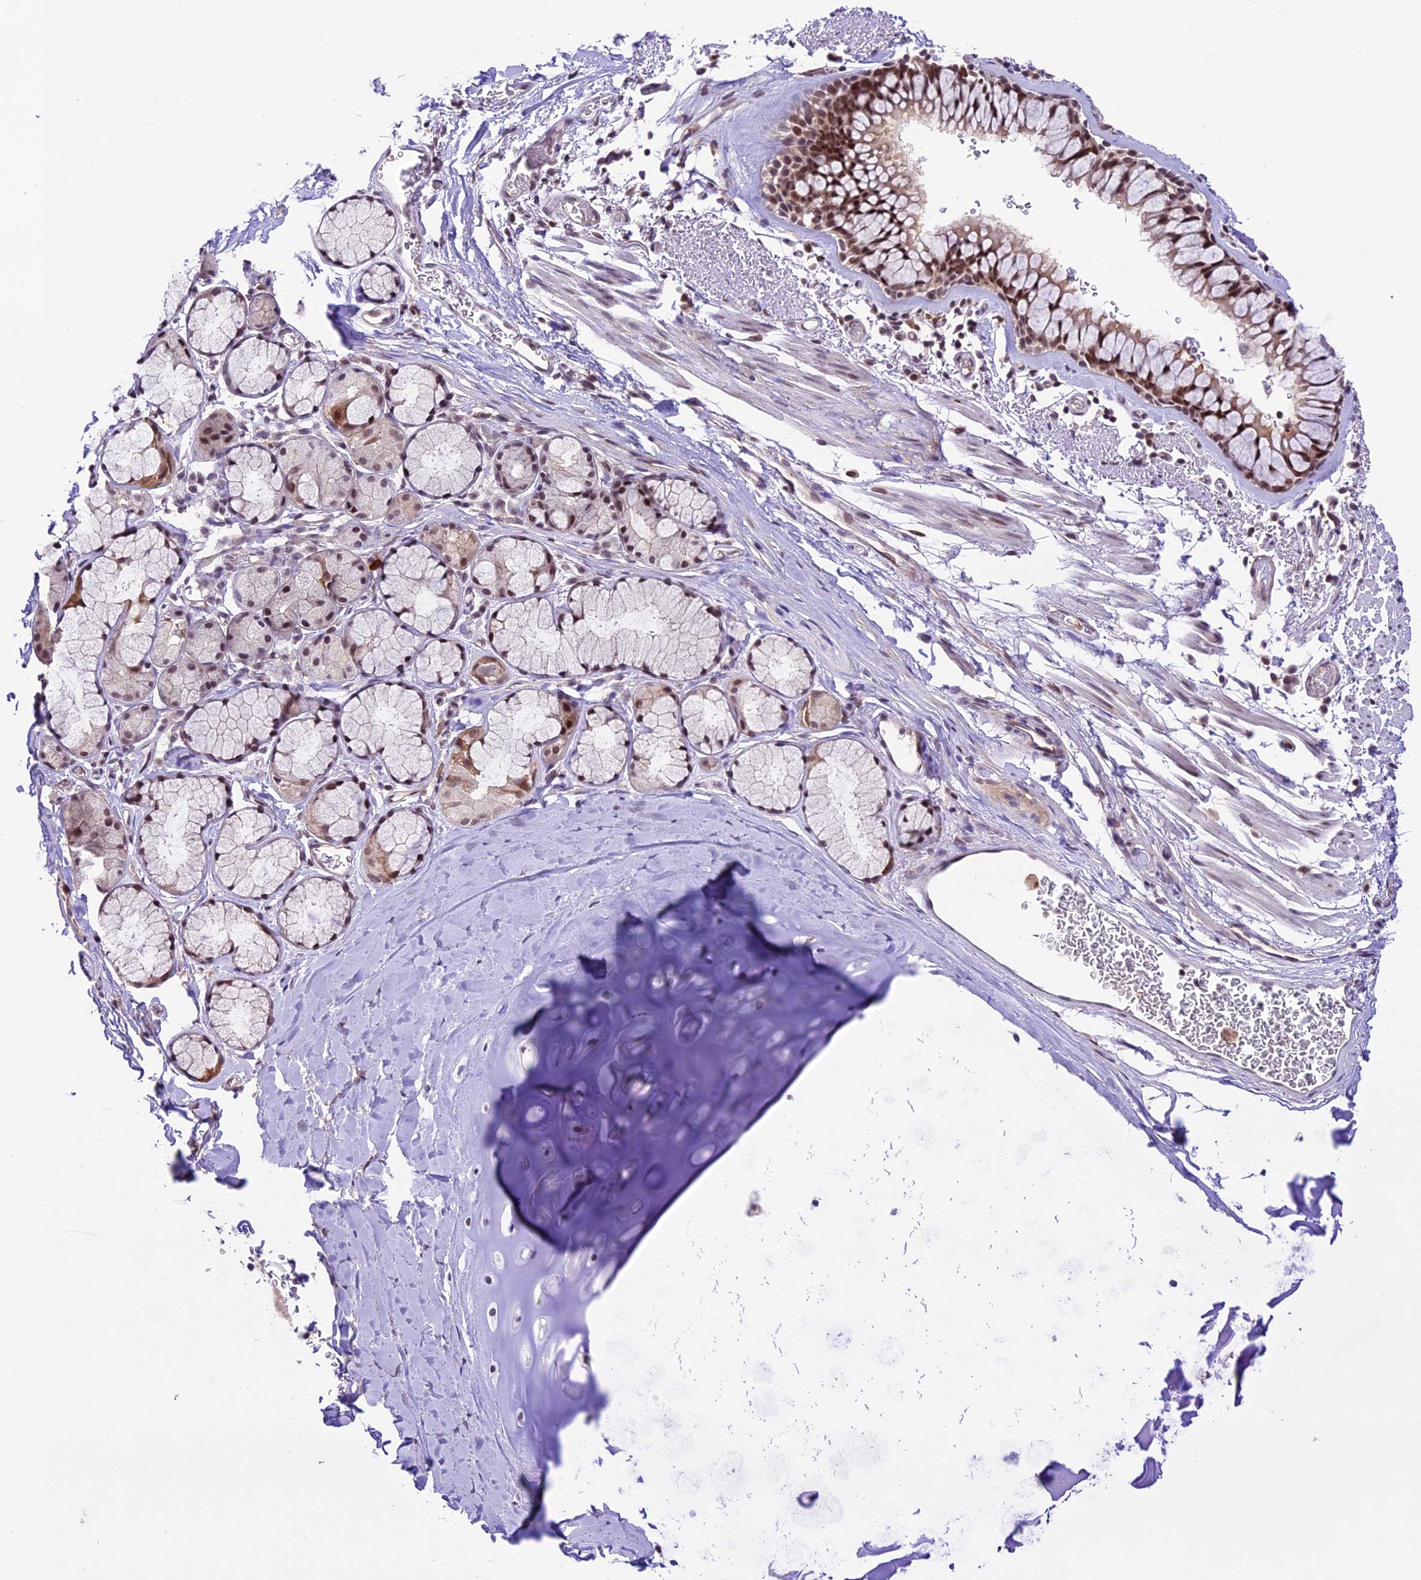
{"staining": {"intensity": "moderate", "quantity": ">75%", "location": "nuclear"}, "tissue": "bronchus", "cell_type": "Respiratory epithelial cells", "image_type": "normal", "snomed": [{"axis": "morphology", "description": "Normal tissue, NOS"}, {"axis": "topography", "description": "Bronchus"}], "caption": "Bronchus stained with immunohistochemistry shows moderate nuclear staining in approximately >75% of respiratory epithelial cells.", "gene": "SHKBP1", "patient": {"sex": "male", "age": 65}}